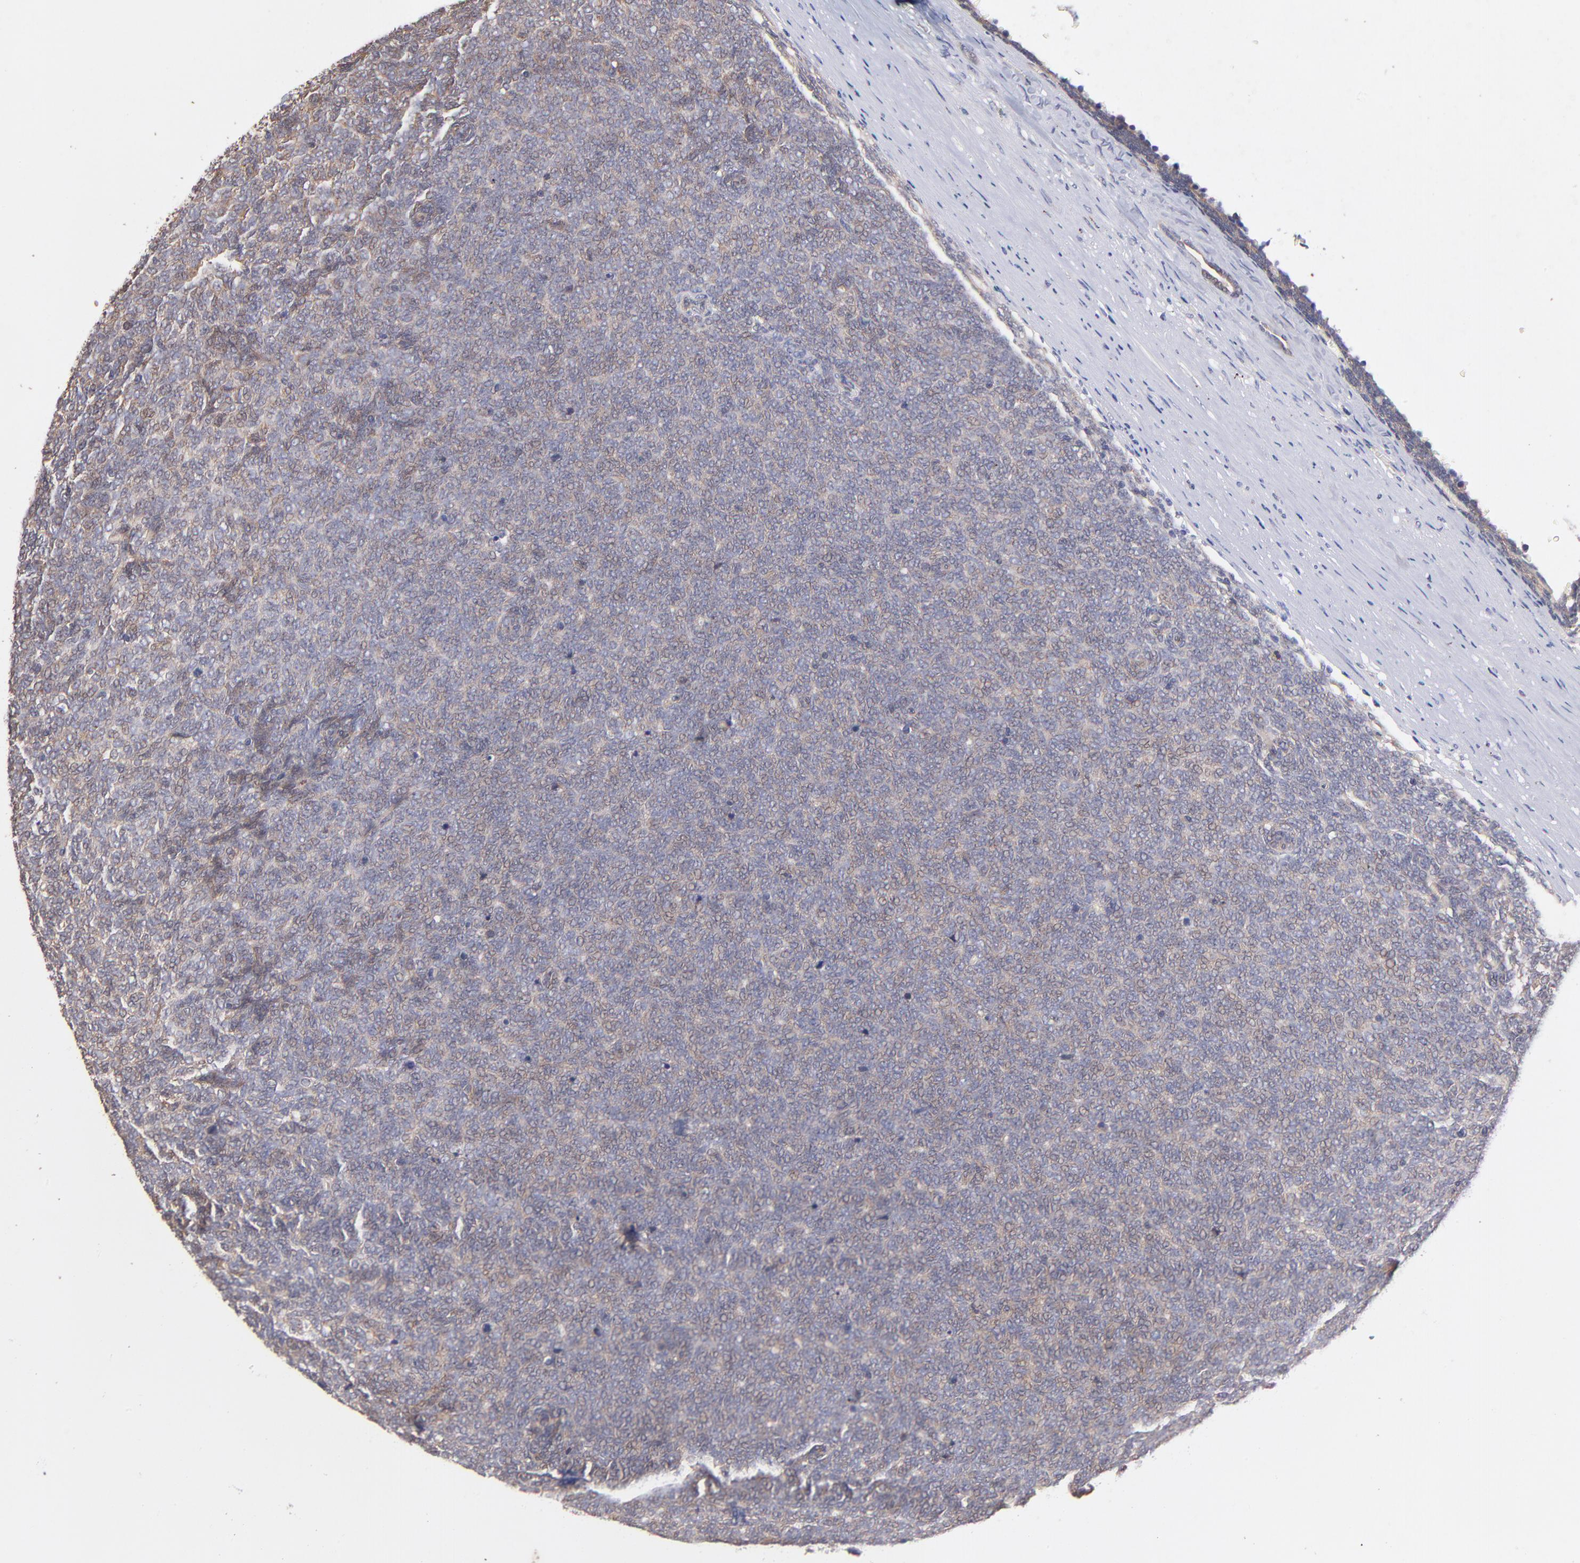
{"staining": {"intensity": "weak", "quantity": "25%-75%", "location": "cytoplasmic/membranous,nuclear"}, "tissue": "renal cancer", "cell_type": "Tumor cells", "image_type": "cancer", "snomed": [{"axis": "morphology", "description": "Neoplasm, malignant, NOS"}, {"axis": "topography", "description": "Kidney"}], "caption": "This histopathology image shows immunohistochemistry (IHC) staining of human malignant neoplasm (renal), with low weak cytoplasmic/membranous and nuclear expression in about 25%-75% of tumor cells.", "gene": "STAP2", "patient": {"sex": "male", "age": 28}}